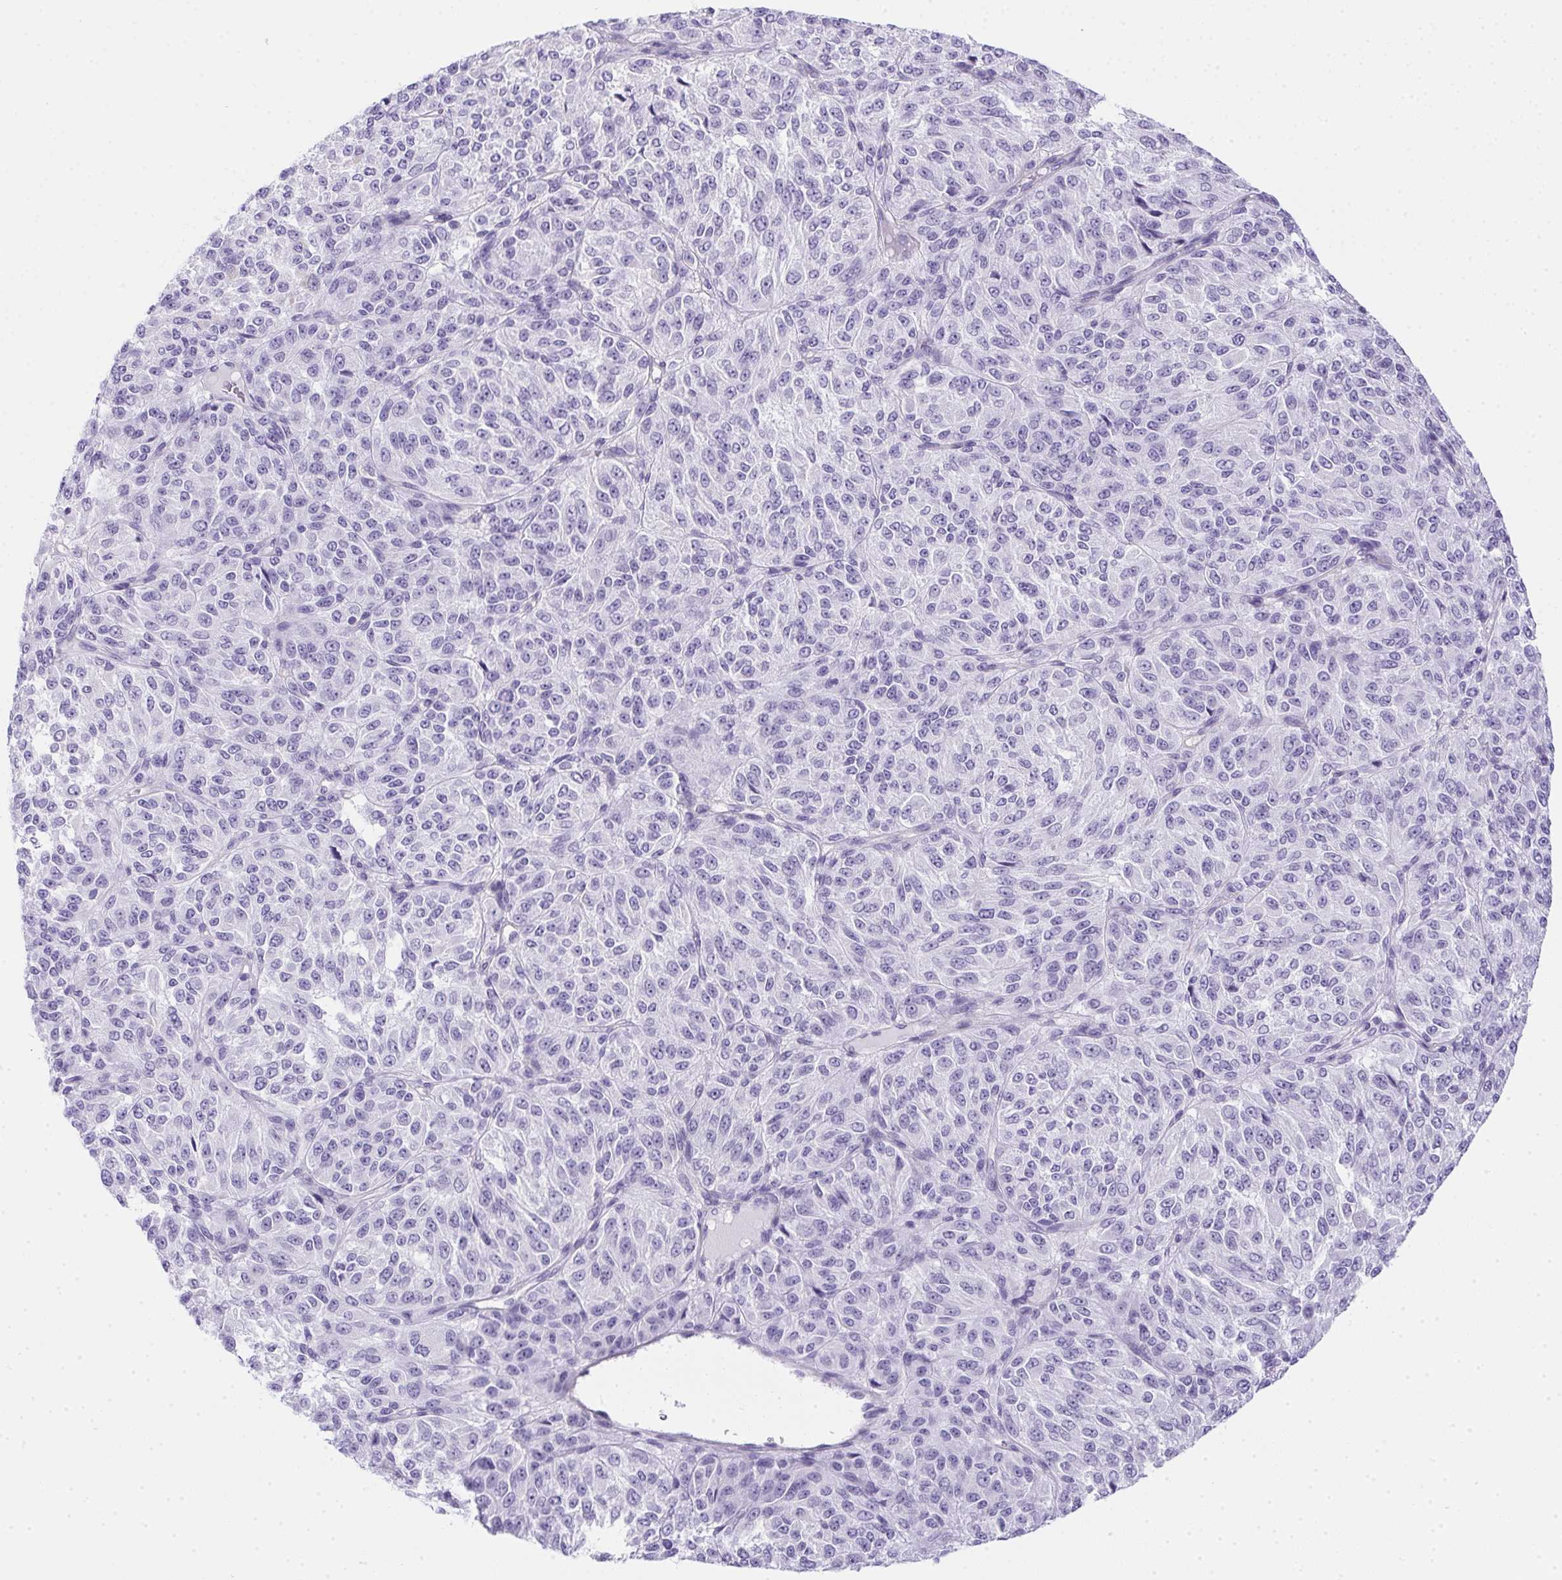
{"staining": {"intensity": "negative", "quantity": "none", "location": "none"}, "tissue": "melanoma", "cell_type": "Tumor cells", "image_type": "cancer", "snomed": [{"axis": "morphology", "description": "Malignant melanoma, Metastatic site"}, {"axis": "topography", "description": "Brain"}], "caption": "Protein analysis of melanoma demonstrates no significant expression in tumor cells.", "gene": "SPACA5B", "patient": {"sex": "female", "age": 56}}